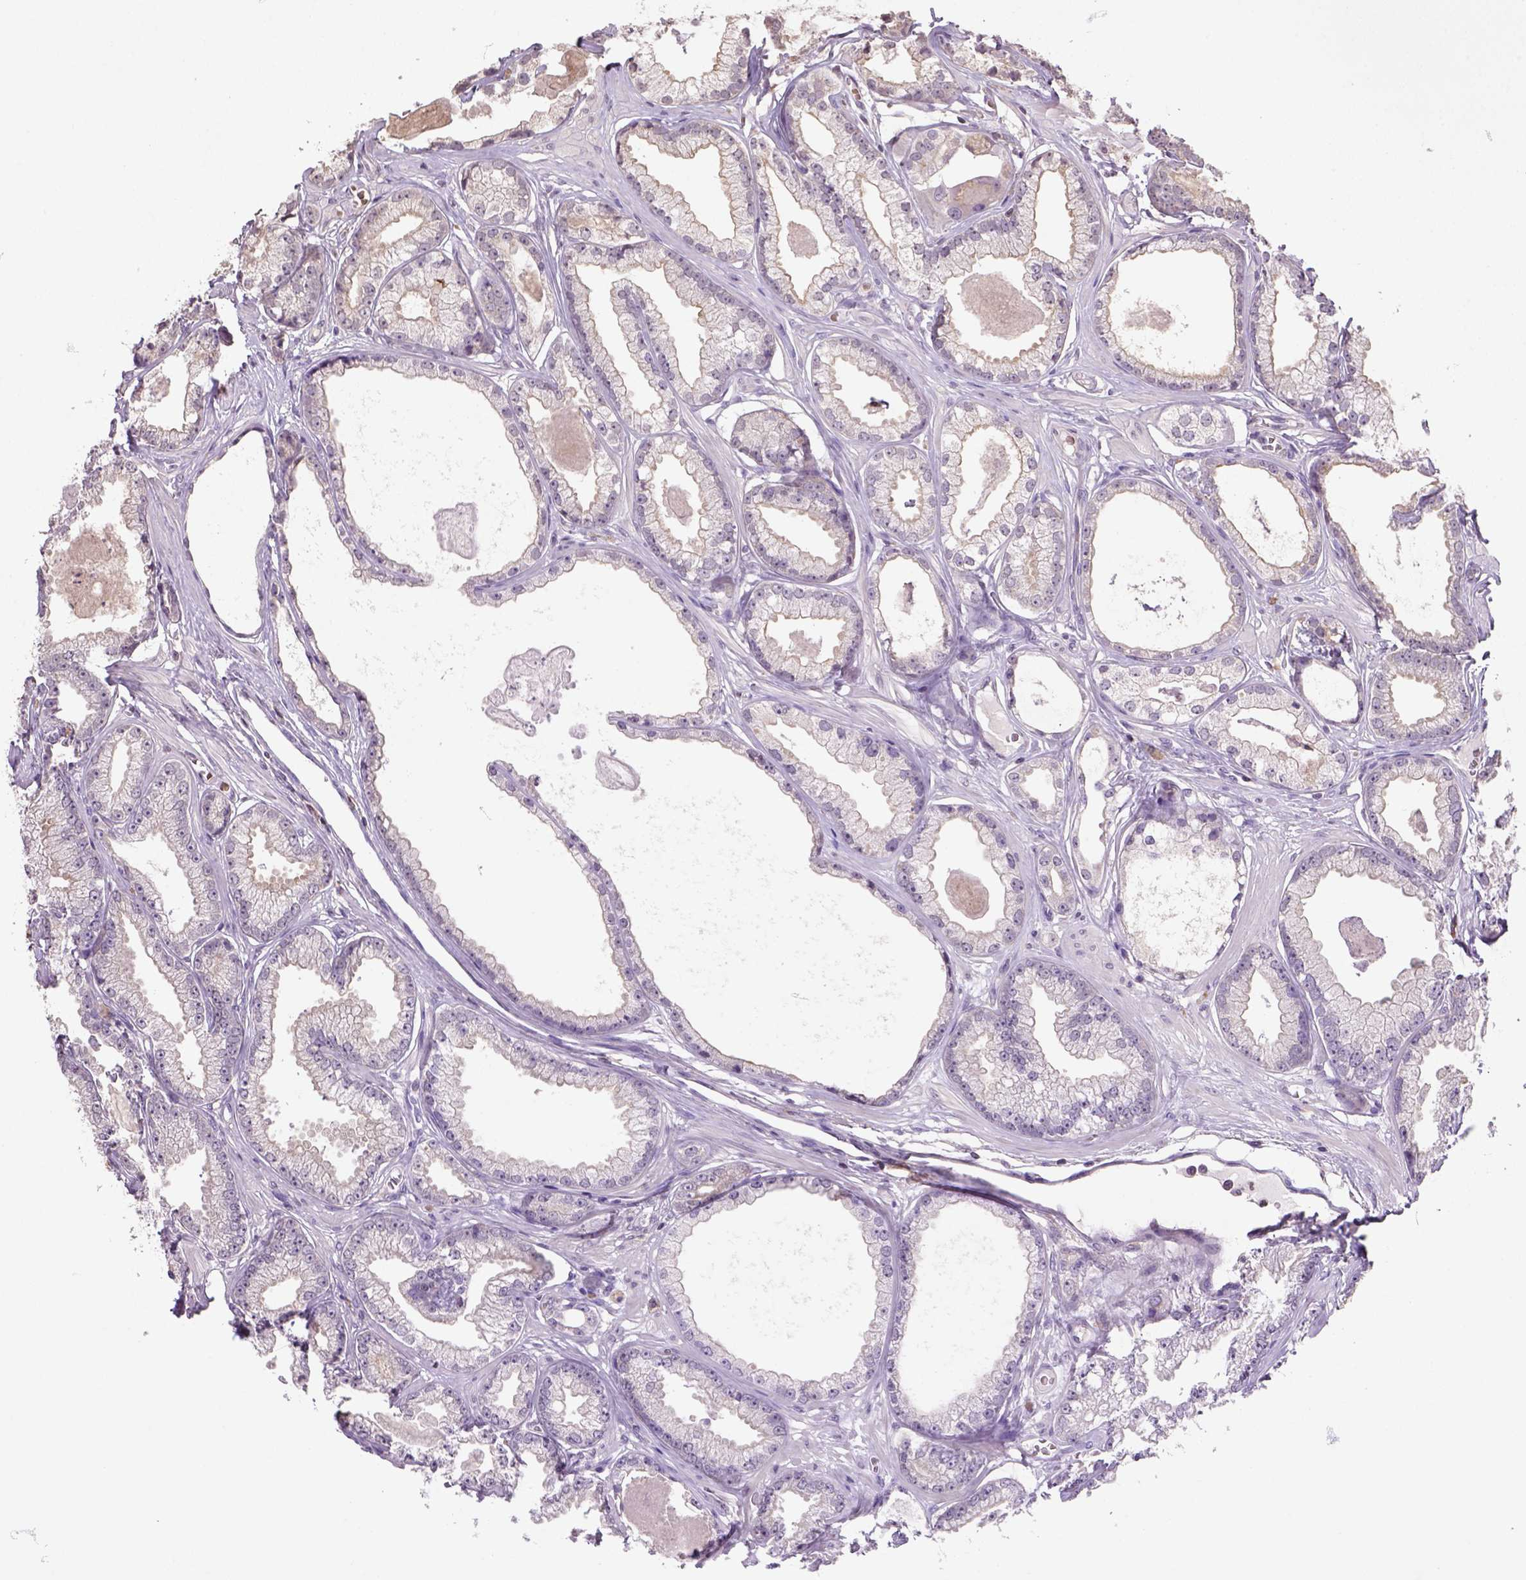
{"staining": {"intensity": "negative", "quantity": "none", "location": "none"}, "tissue": "prostate cancer", "cell_type": "Tumor cells", "image_type": "cancer", "snomed": [{"axis": "morphology", "description": "Adenocarcinoma, Low grade"}, {"axis": "topography", "description": "Prostate"}], "caption": "Immunohistochemistry (IHC) of human prostate cancer demonstrates no staining in tumor cells.", "gene": "NUDT3", "patient": {"sex": "male", "age": 64}}